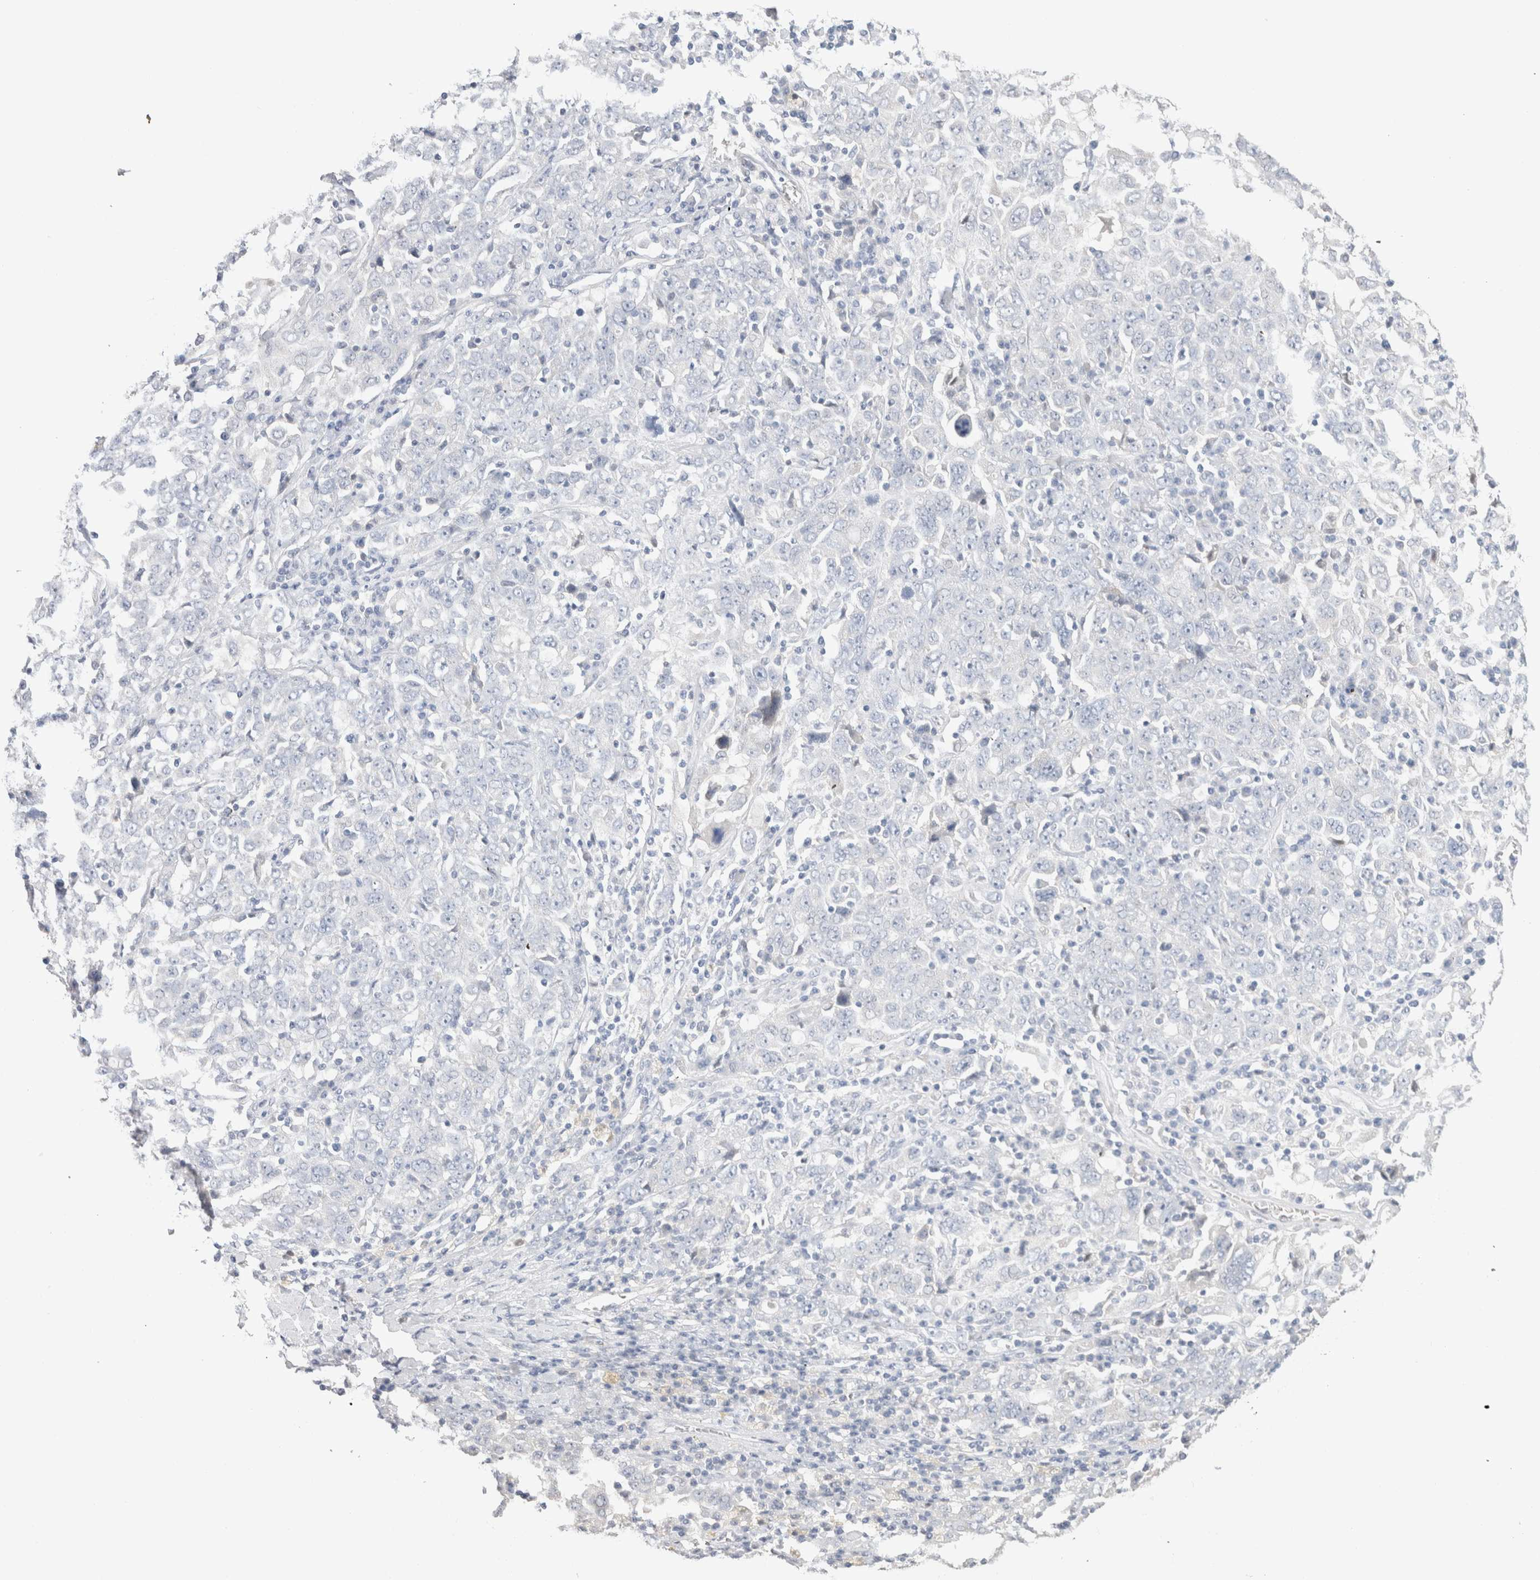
{"staining": {"intensity": "negative", "quantity": "none", "location": "none"}, "tissue": "ovarian cancer", "cell_type": "Tumor cells", "image_type": "cancer", "snomed": [{"axis": "morphology", "description": "Carcinoma, endometroid"}, {"axis": "topography", "description": "Ovary"}], "caption": "This micrograph is of endometroid carcinoma (ovarian) stained with IHC to label a protein in brown with the nuclei are counter-stained blue. There is no staining in tumor cells.", "gene": "NDOR1", "patient": {"sex": "female", "age": 62}}